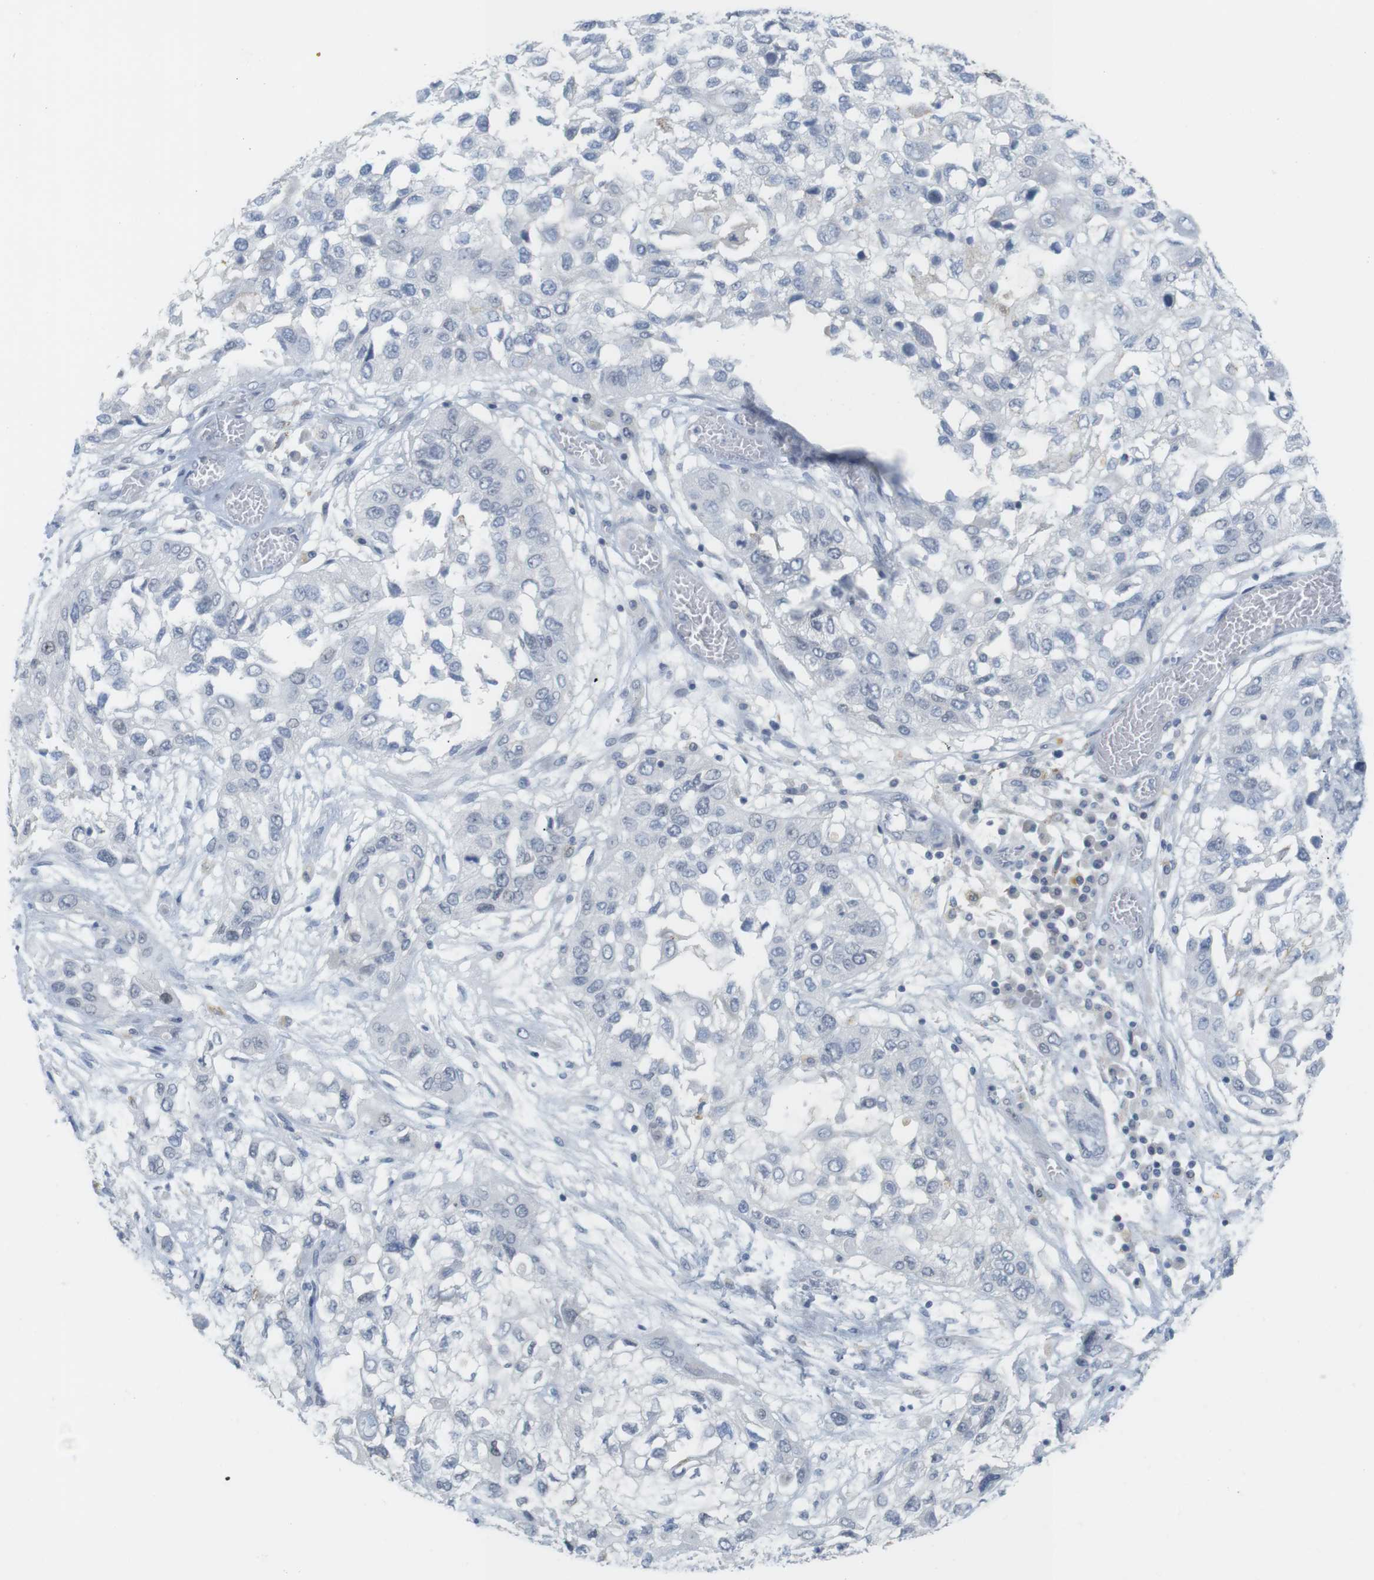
{"staining": {"intensity": "negative", "quantity": "none", "location": "none"}, "tissue": "lung cancer", "cell_type": "Tumor cells", "image_type": "cancer", "snomed": [{"axis": "morphology", "description": "Squamous cell carcinoma, NOS"}, {"axis": "topography", "description": "Lung"}], "caption": "Image shows no significant protein positivity in tumor cells of squamous cell carcinoma (lung).", "gene": "YIPF1", "patient": {"sex": "male", "age": 71}}